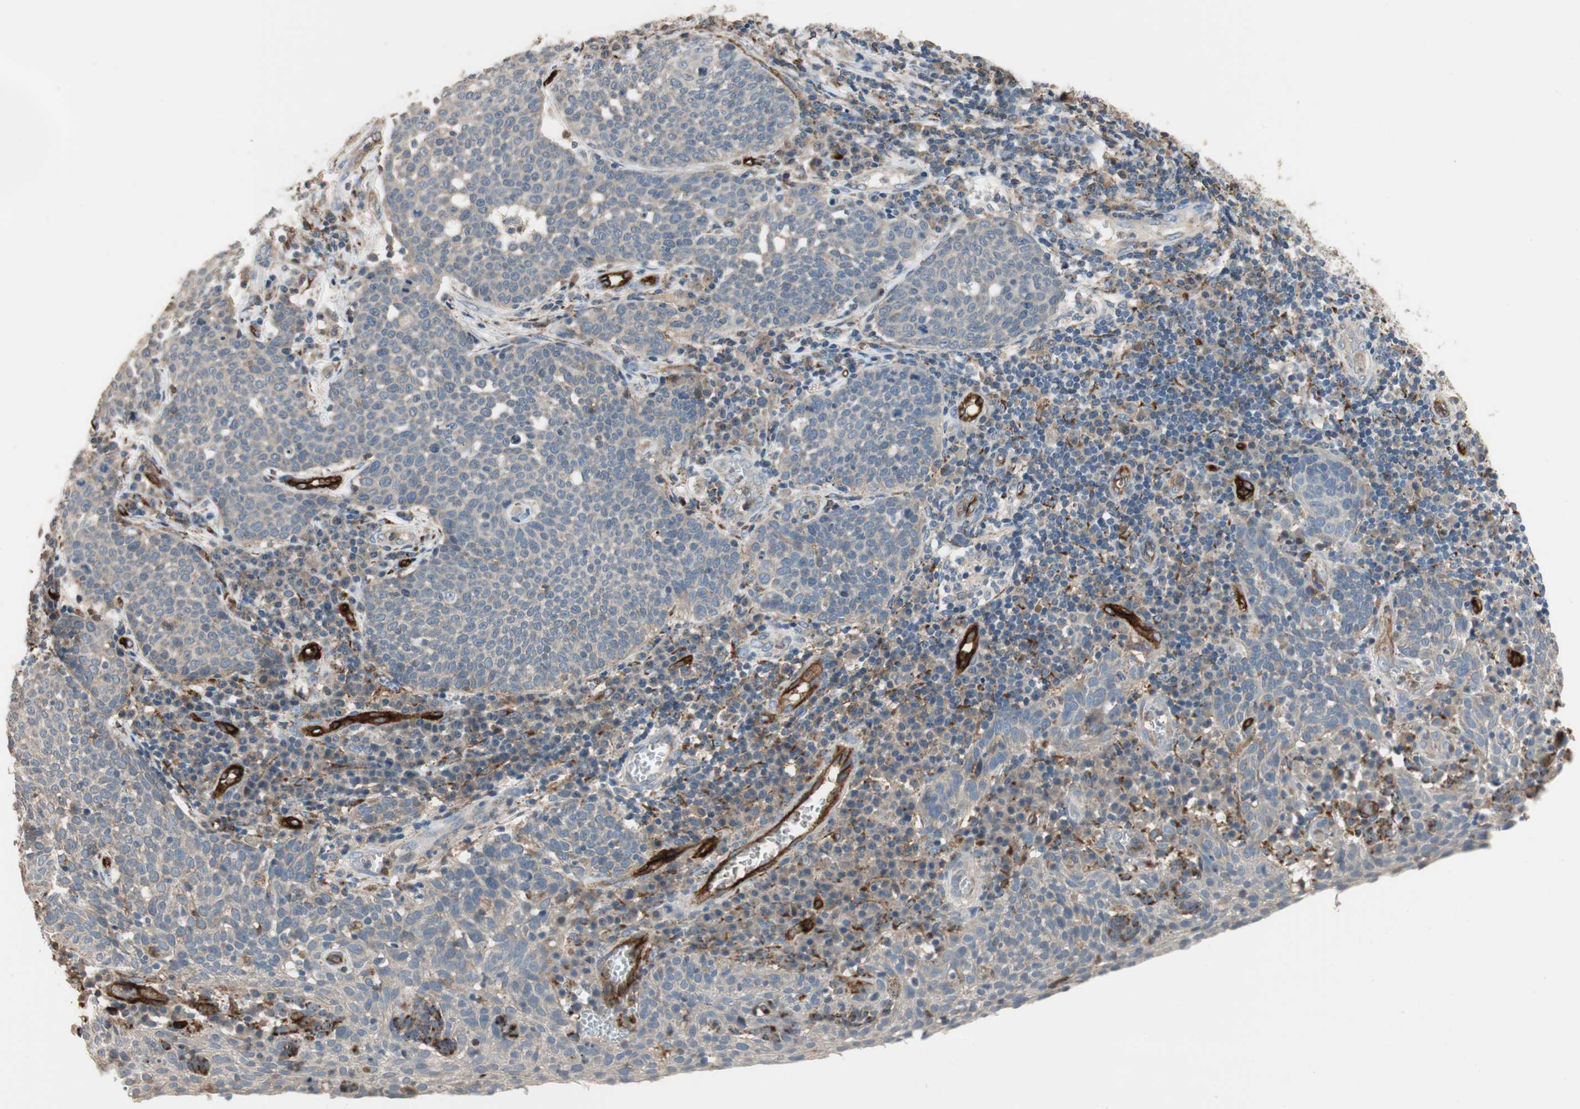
{"staining": {"intensity": "moderate", "quantity": "<25%", "location": "cytoplasmic/membranous"}, "tissue": "cervical cancer", "cell_type": "Tumor cells", "image_type": "cancer", "snomed": [{"axis": "morphology", "description": "Squamous cell carcinoma, NOS"}, {"axis": "topography", "description": "Cervix"}], "caption": "Protein staining reveals moderate cytoplasmic/membranous positivity in about <25% of tumor cells in cervical squamous cell carcinoma.", "gene": "ALPL", "patient": {"sex": "female", "age": 34}}